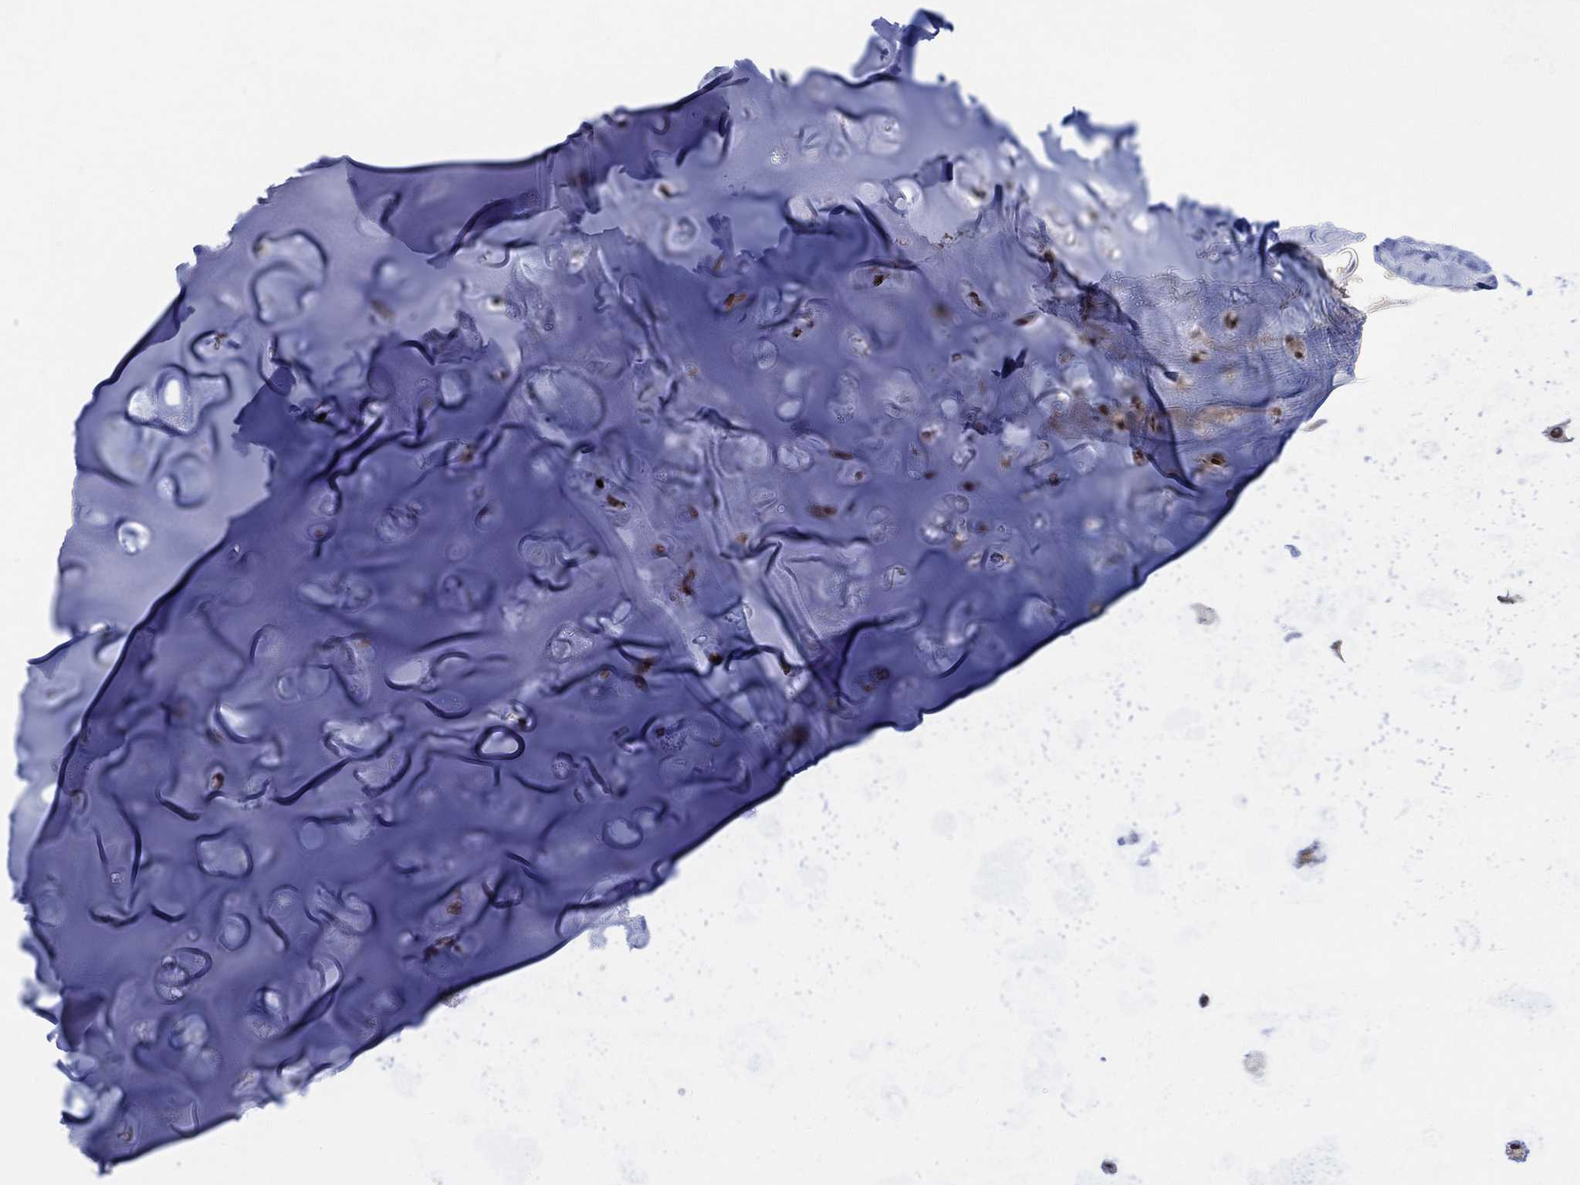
{"staining": {"intensity": "strong", "quantity": ">75%", "location": "nuclear"}, "tissue": "soft tissue", "cell_type": "Chondrocytes", "image_type": "normal", "snomed": [{"axis": "morphology", "description": "Normal tissue, NOS"}, {"axis": "topography", "description": "Cartilage tissue"}], "caption": "This histopathology image exhibits immunohistochemistry (IHC) staining of normal human soft tissue, with high strong nuclear expression in about >75% of chondrocytes.", "gene": "E4F1", "patient": {"sex": "male", "age": 62}}